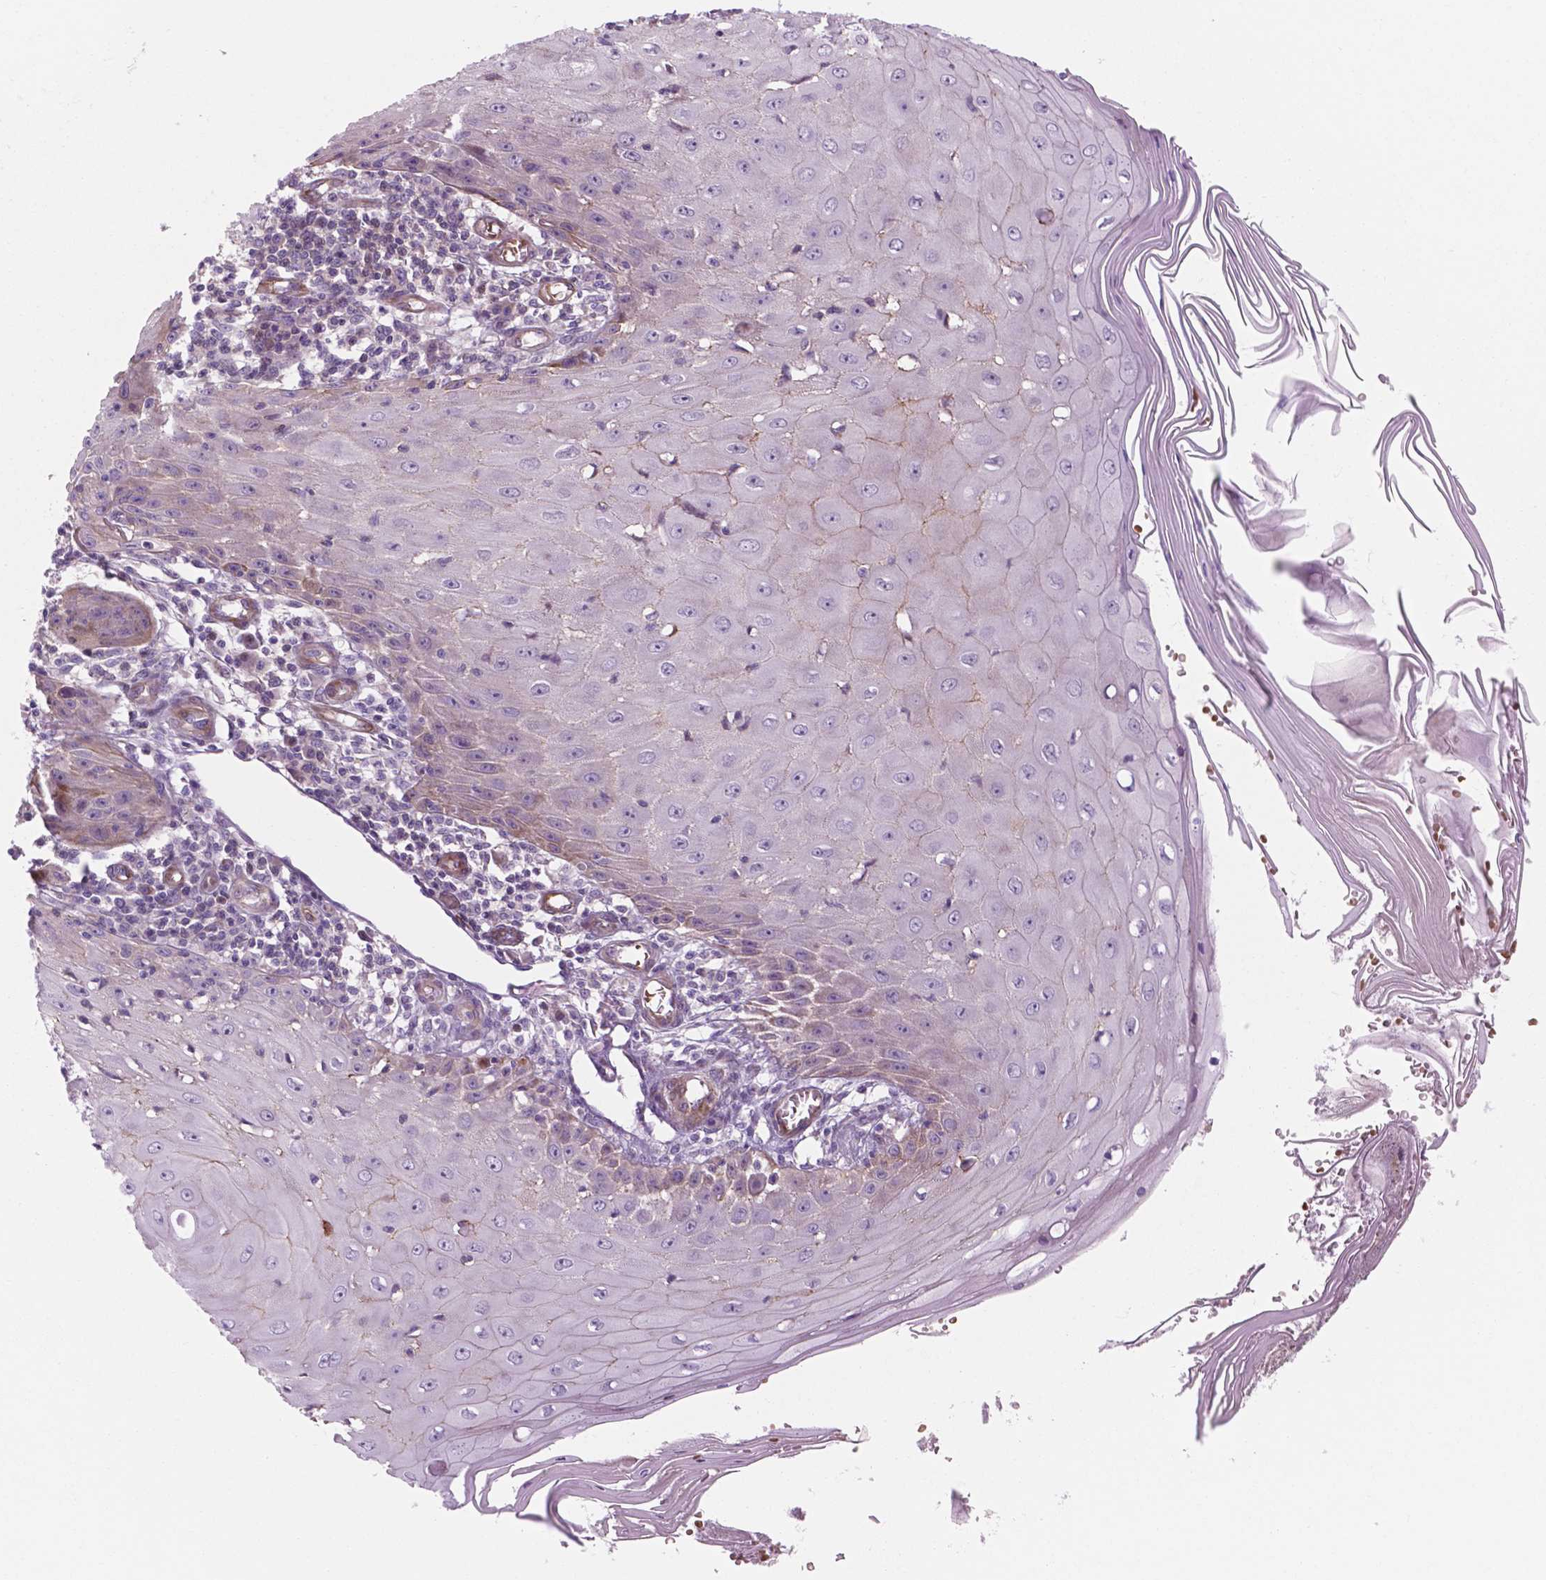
{"staining": {"intensity": "negative", "quantity": "none", "location": "none"}, "tissue": "skin cancer", "cell_type": "Tumor cells", "image_type": "cancer", "snomed": [{"axis": "morphology", "description": "Squamous cell carcinoma, NOS"}, {"axis": "topography", "description": "Skin"}], "caption": "Photomicrograph shows no protein positivity in tumor cells of skin cancer (squamous cell carcinoma) tissue. The staining was performed using DAB to visualize the protein expression in brown, while the nuclei were stained in blue with hematoxylin (Magnification: 20x).", "gene": "RND3", "patient": {"sex": "female", "age": 73}}